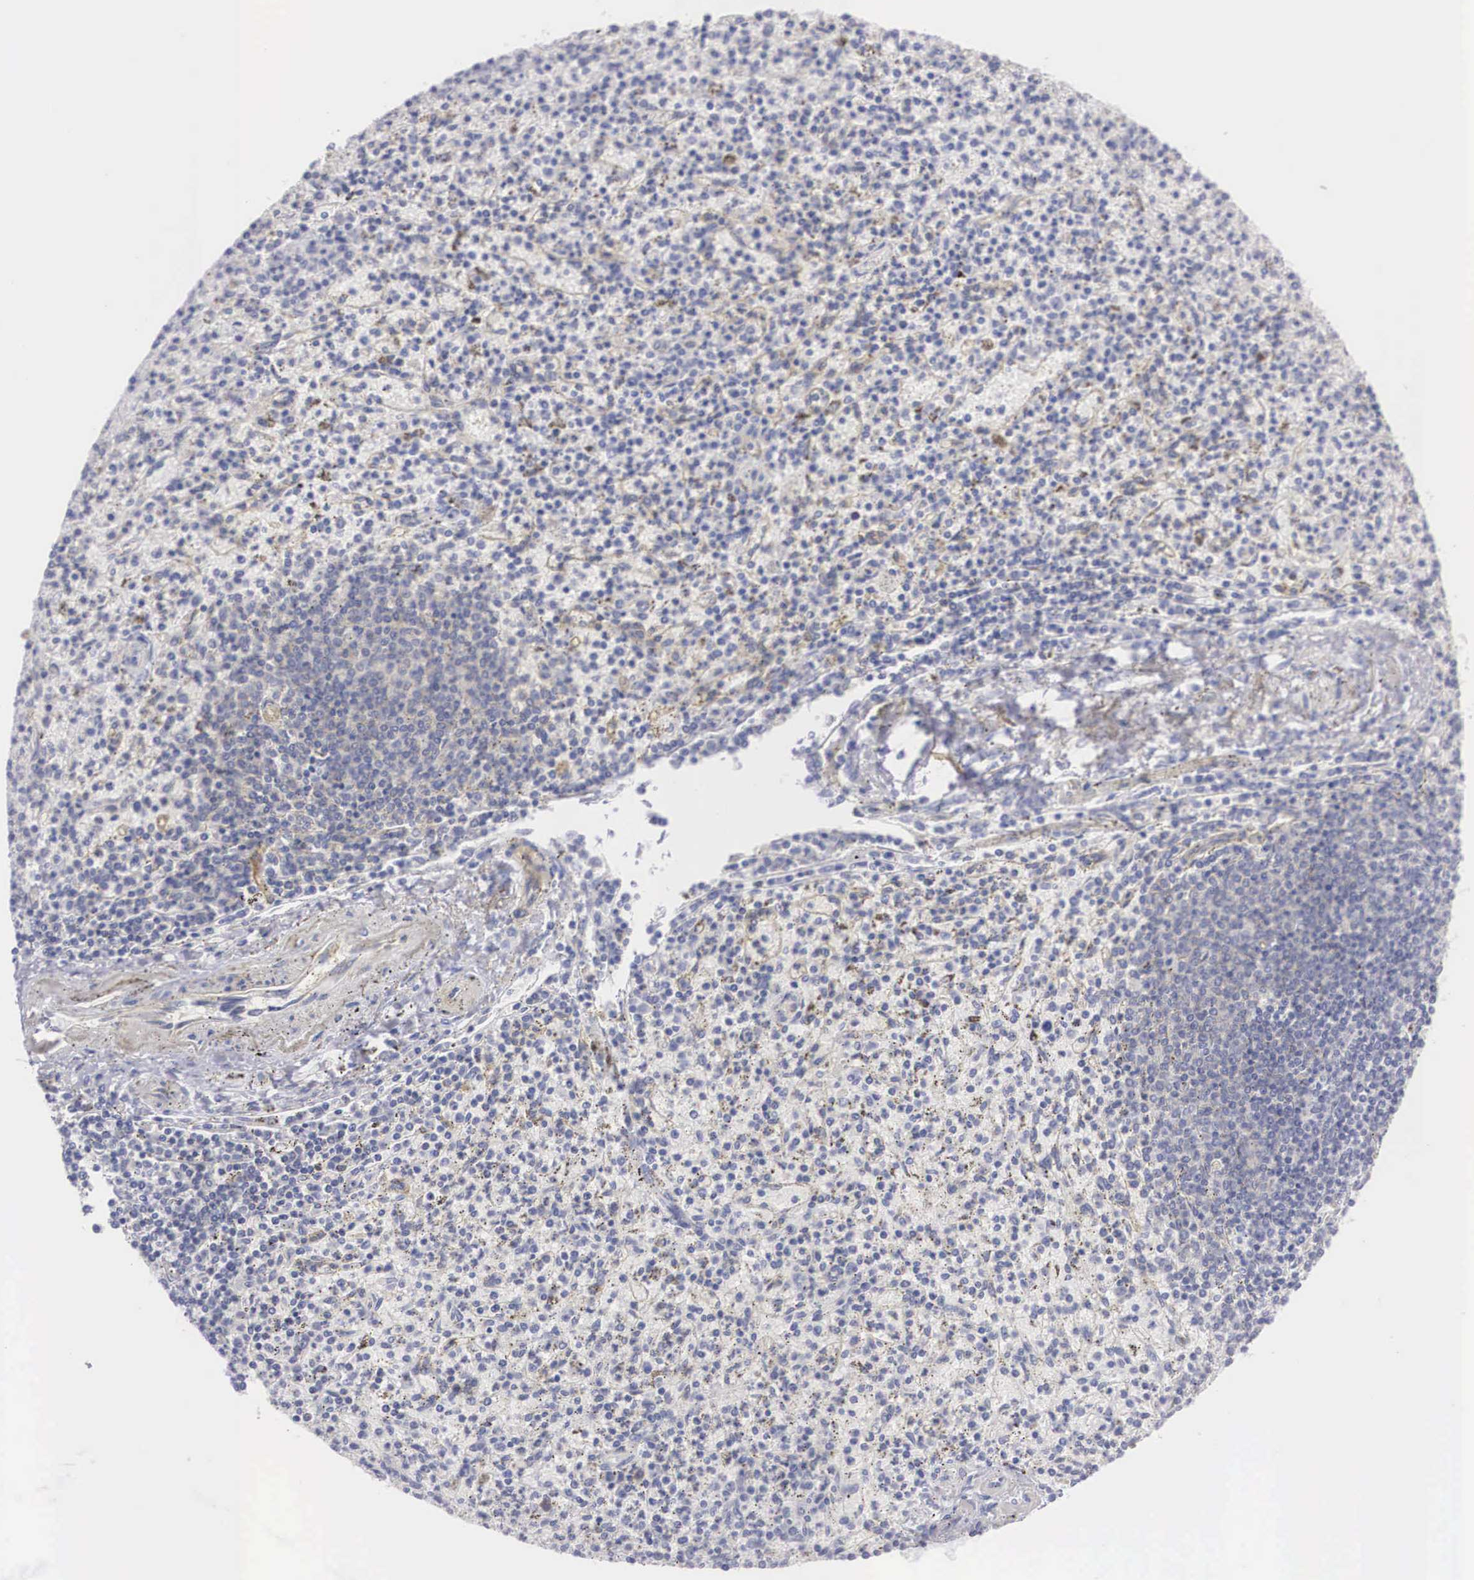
{"staining": {"intensity": "negative", "quantity": "none", "location": "none"}, "tissue": "spleen", "cell_type": "Cells in red pulp", "image_type": "normal", "snomed": [{"axis": "morphology", "description": "Normal tissue, NOS"}, {"axis": "topography", "description": "Spleen"}], "caption": "This is an immunohistochemistry micrograph of normal spleen. There is no staining in cells in red pulp.", "gene": "REPS2", "patient": {"sex": "male", "age": 72}}